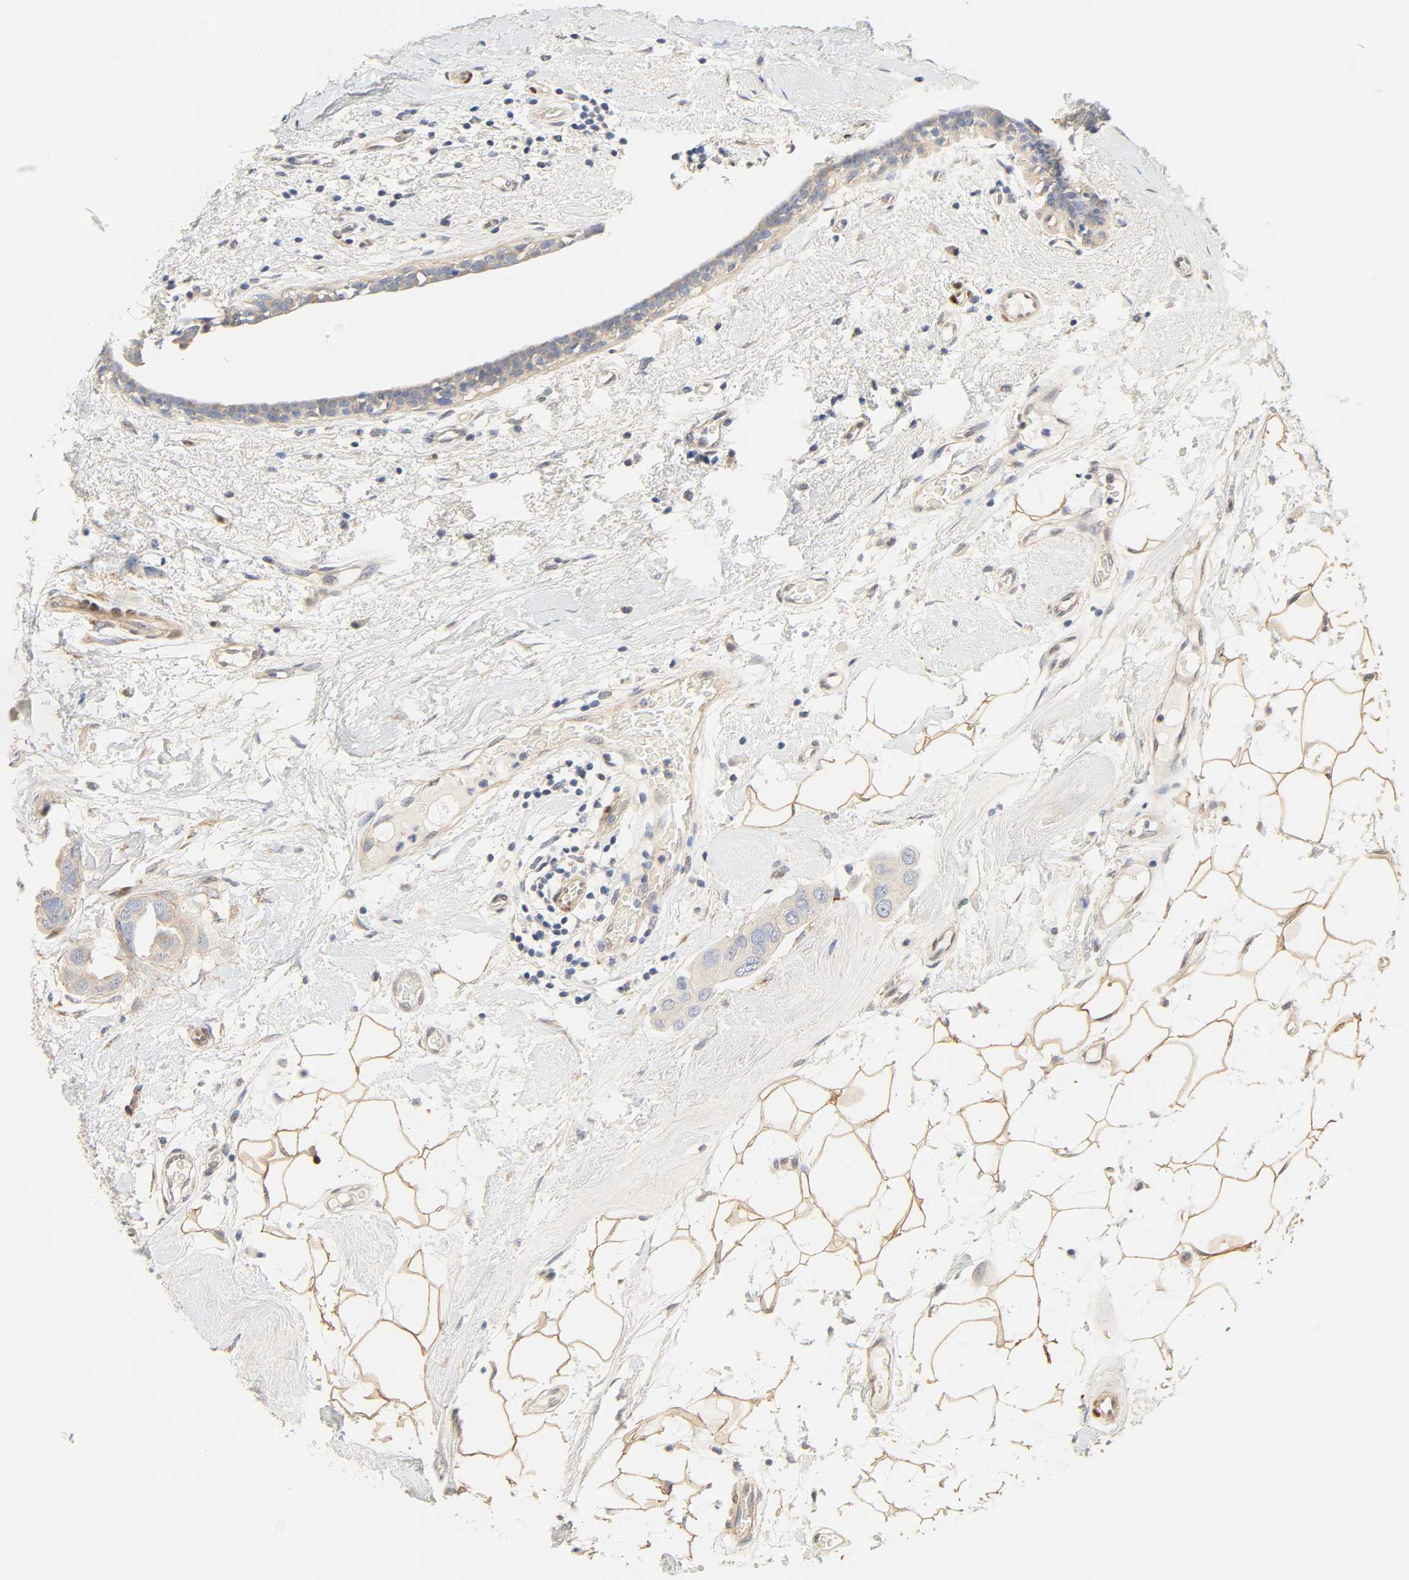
{"staining": {"intensity": "negative", "quantity": "none", "location": "none"}, "tissue": "breast cancer", "cell_type": "Tumor cells", "image_type": "cancer", "snomed": [{"axis": "morphology", "description": "Duct carcinoma"}, {"axis": "topography", "description": "Breast"}], "caption": "This is a histopathology image of immunohistochemistry (IHC) staining of breast cancer (intraductal carcinoma), which shows no staining in tumor cells.", "gene": "BORCS8-MEF2B", "patient": {"sex": "female", "age": 40}}